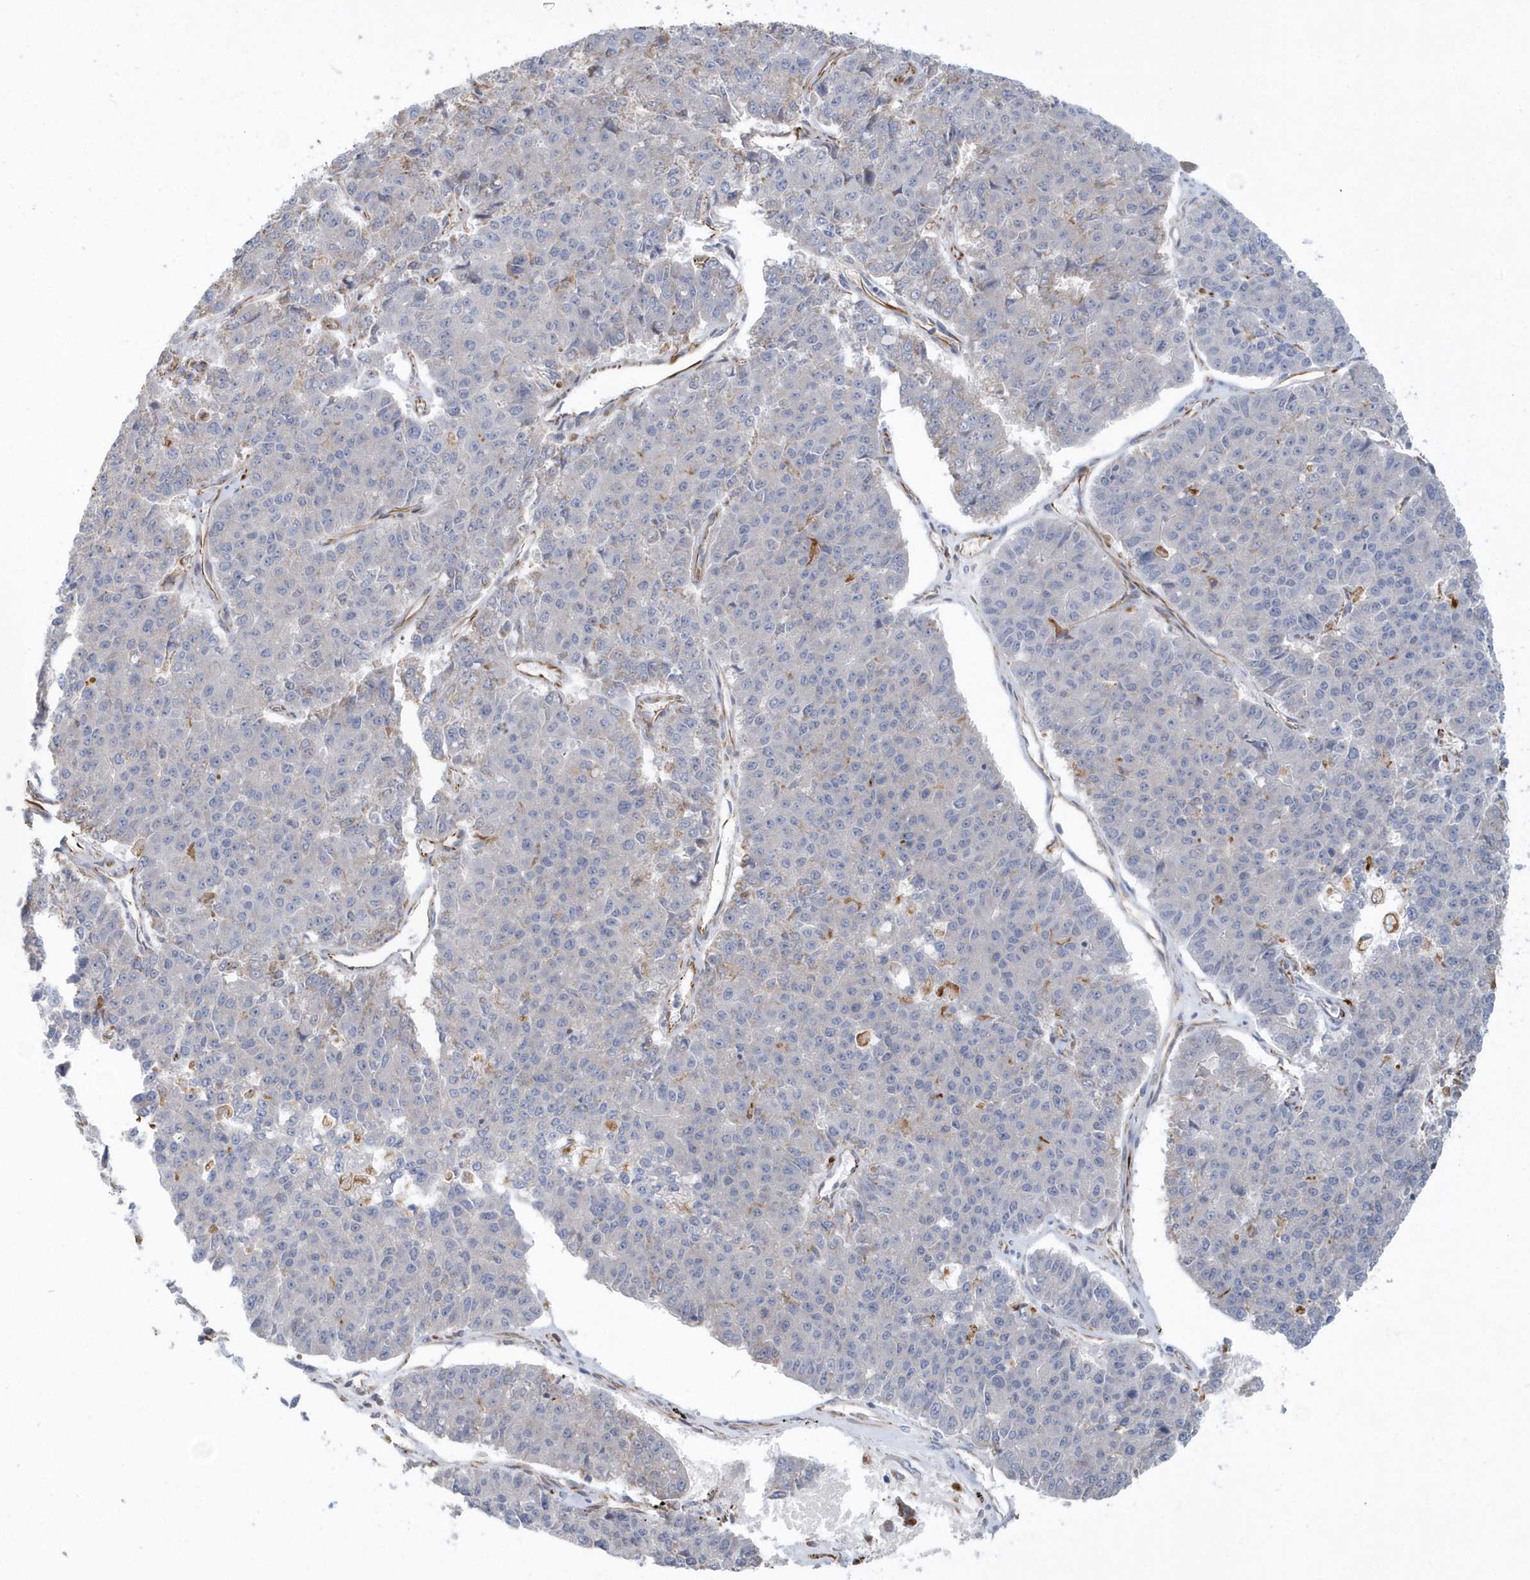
{"staining": {"intensity": "negative", "quantity": "none", "location": "none"}, "tissue": "pancreatic cancer", "cell_type": "Tumor cells", "image_type": "cancer", "snomed": [{"axis": "morphology", "description": "Adenocarcinoma, NOS"}, {"axis": "topography", "description": "Pancreas"}], "caption": "Immunohistochemistry (IHC) micrograph of human pancreatic cancer stained for a protein (brown), which shows no expression in tumor cells.", "gene": "RAB17", "patient": {"sex": "male", "age": 50}}